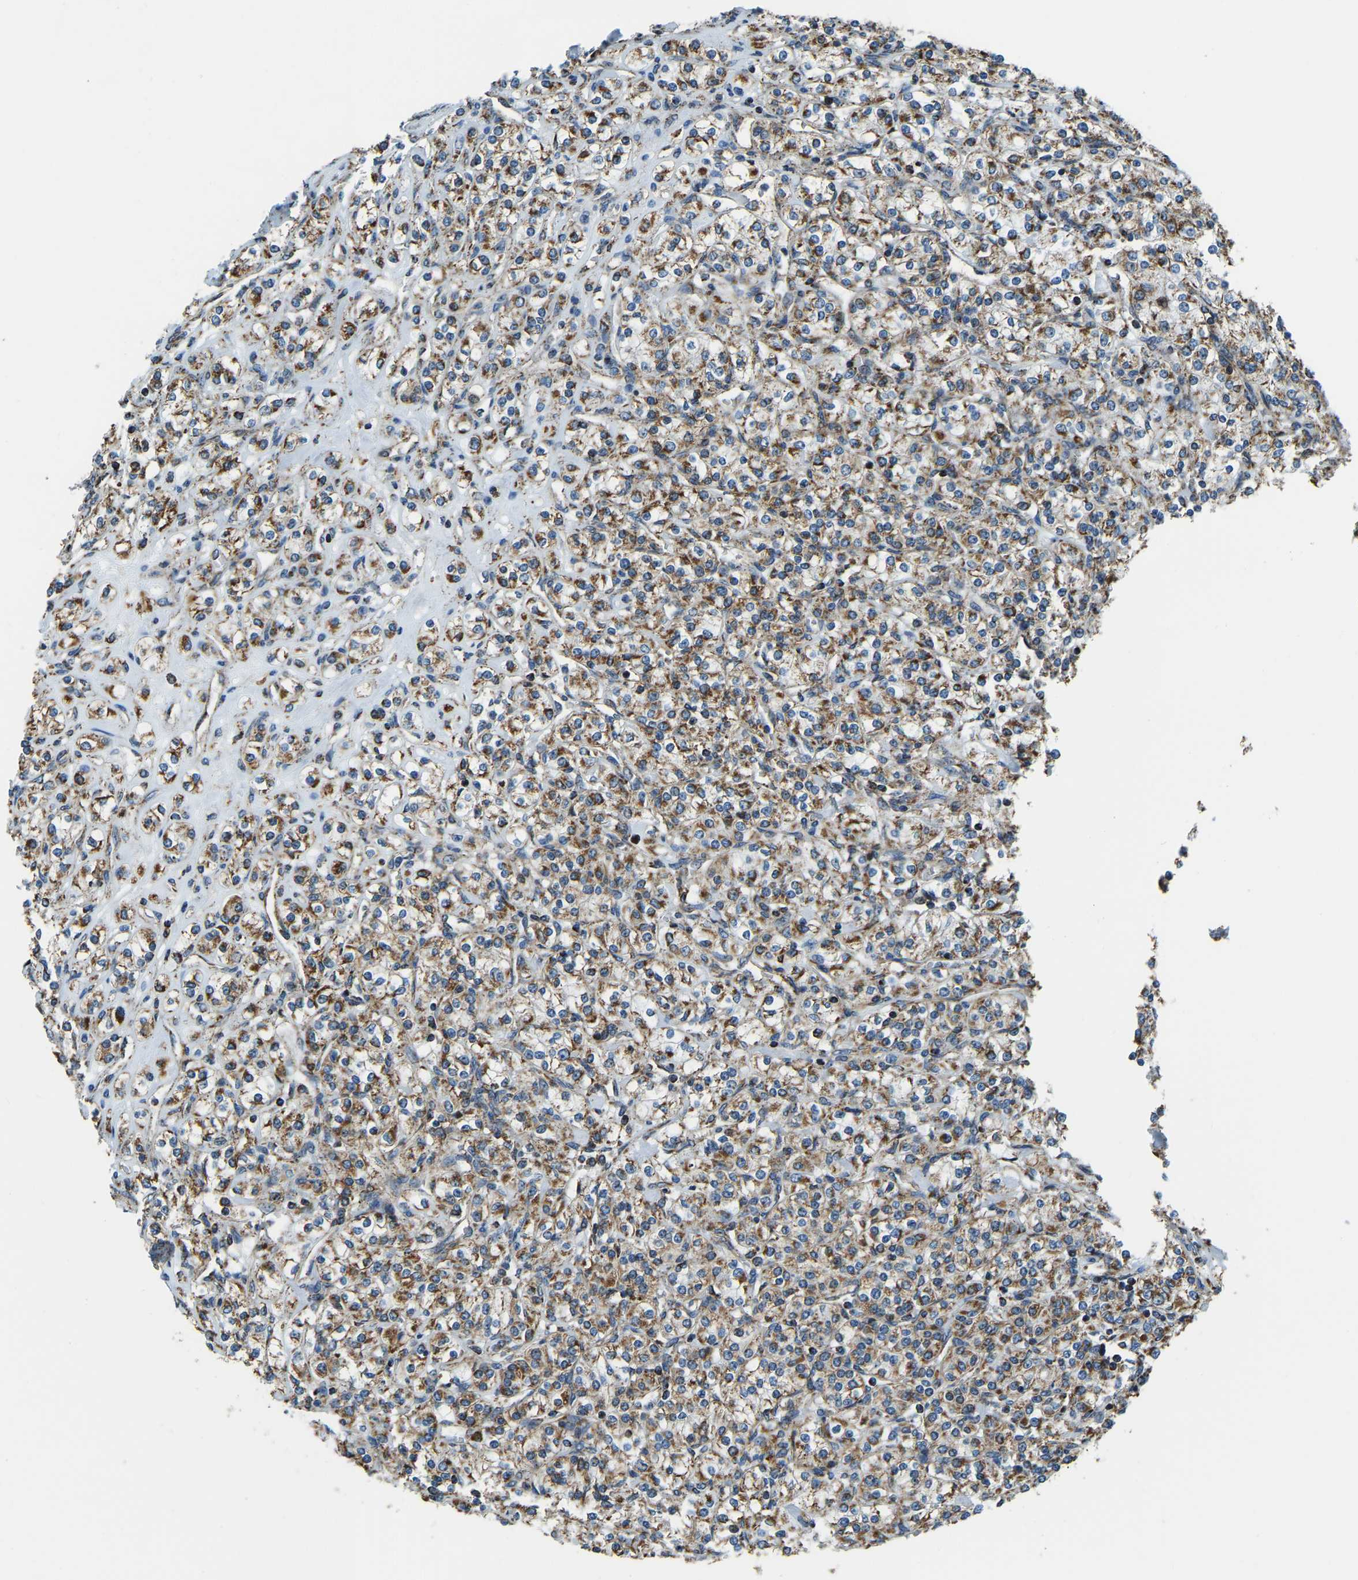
{"staining": {"intensity": "moderate", "quantity": ">75%", "location": "cytoplasmic/membranous"}, "tissue": "renal cancer", "cell_type": "Tumor cells", "image_type": "cancer", "snomed": [{"axis": "morphology", "description": "Adenocarcinoma, NOS"}, {"axis": "topography", "description": "Kidney"}], "caption": "Immunohistochemical staining of adenocarcinoma (renal) demonstrates medium levels of moderate cytoplasmic/membranous protein positivity in approximately >75% of tumor cells.", "gene": "RBM33", "patient": {"sex": "male", "age": 77}}